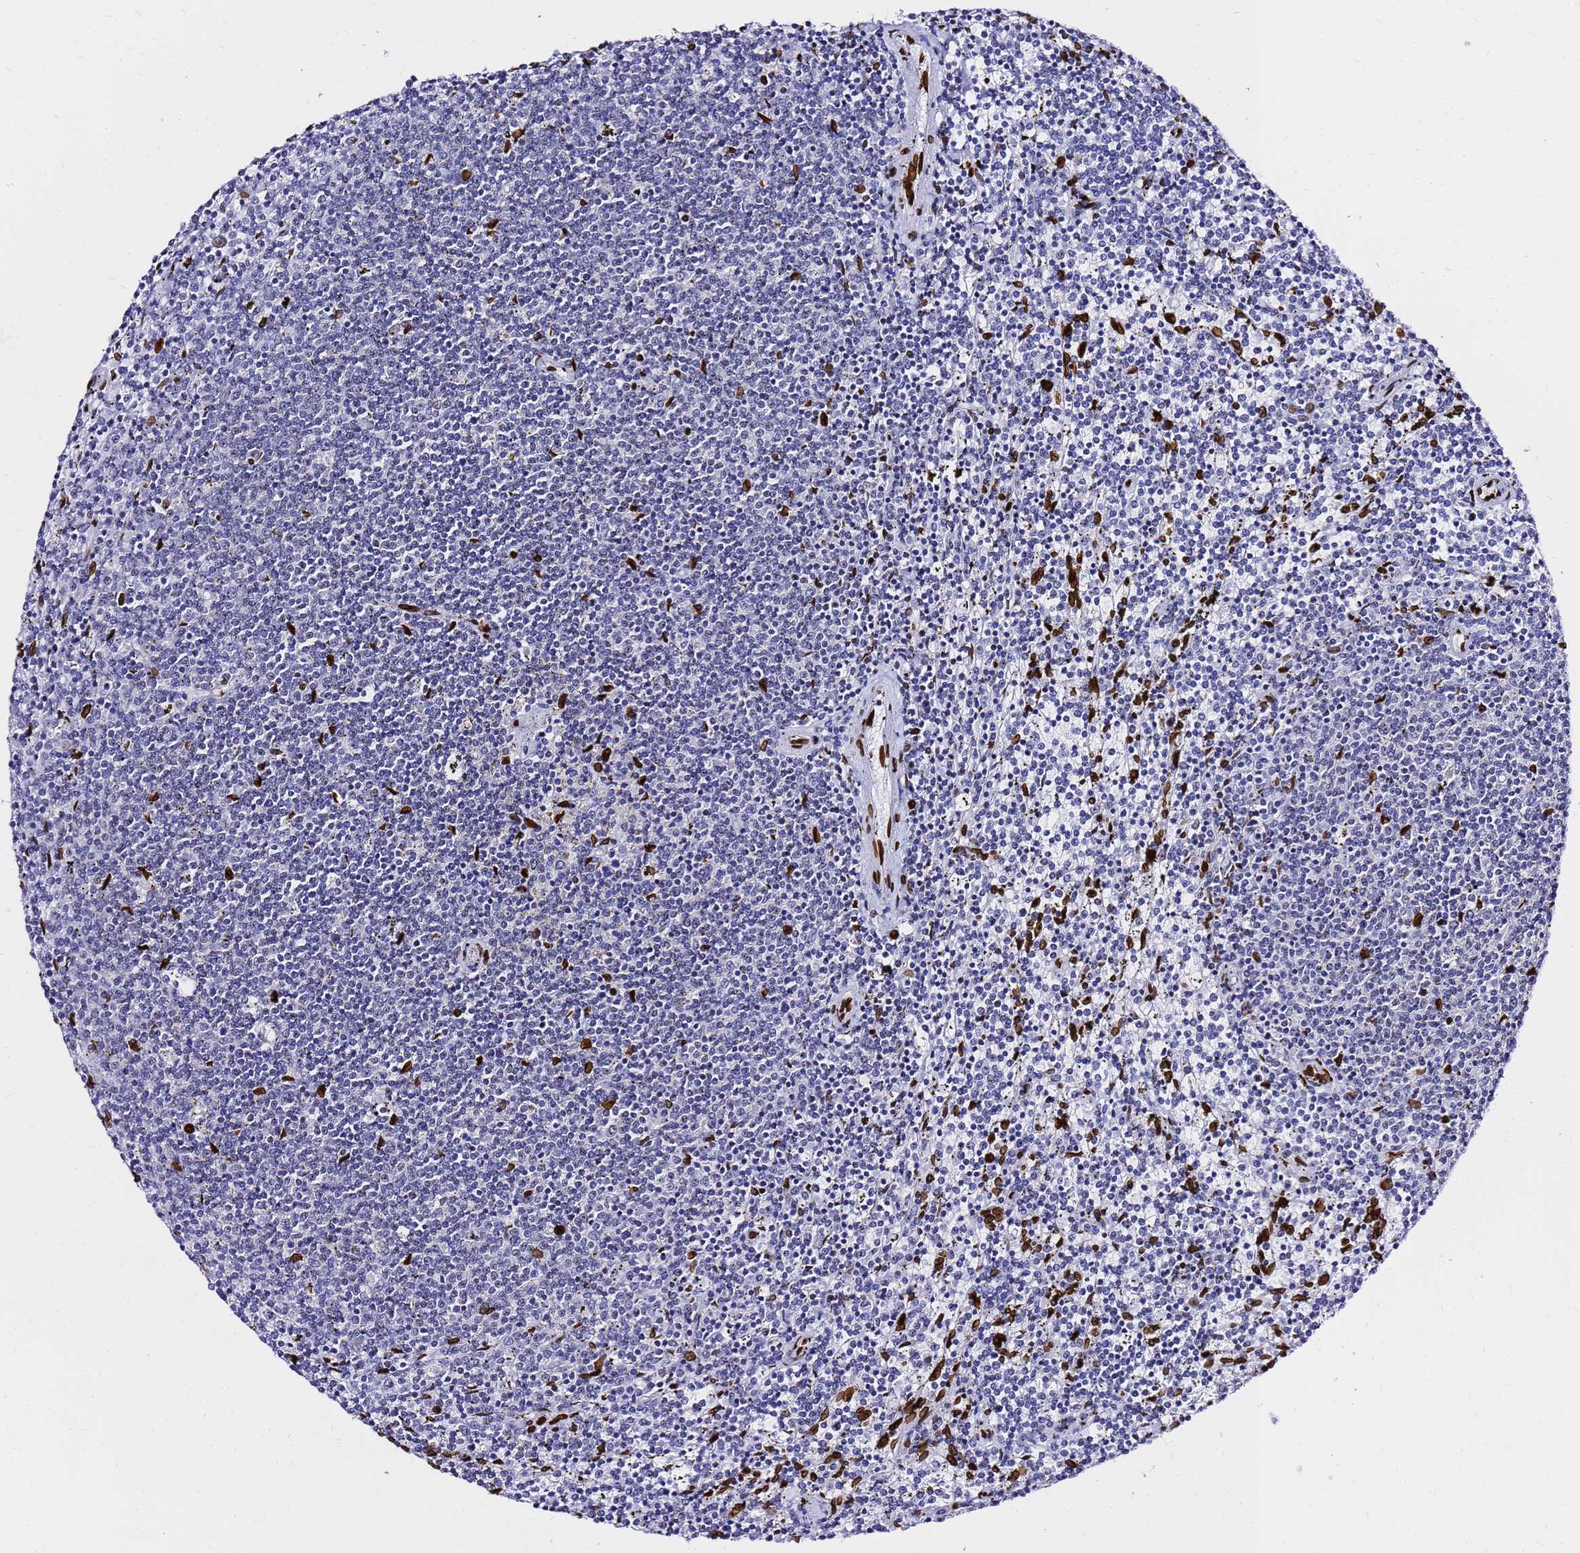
{"staining": {"intensity": "negative", "quantity": "none", "location": "none"}, "tissue": "lymphoma", "cell_type": "Tumor cells", "image_type": "cancer", "snomed": [{"axis": "morphology", "description": "Malignant lymphoma, non-Hodgkin's type, Low grade"}, {"axis": "topography", "description": "Spleen"}], "caption": "DAB (3,3'-diaminobenzidine) immunohistochemical staining of human lymphoma displays no significant expression in tumor cells.", "gene": "C6orf141", "patient": {"sex": "female", "age": 50}}